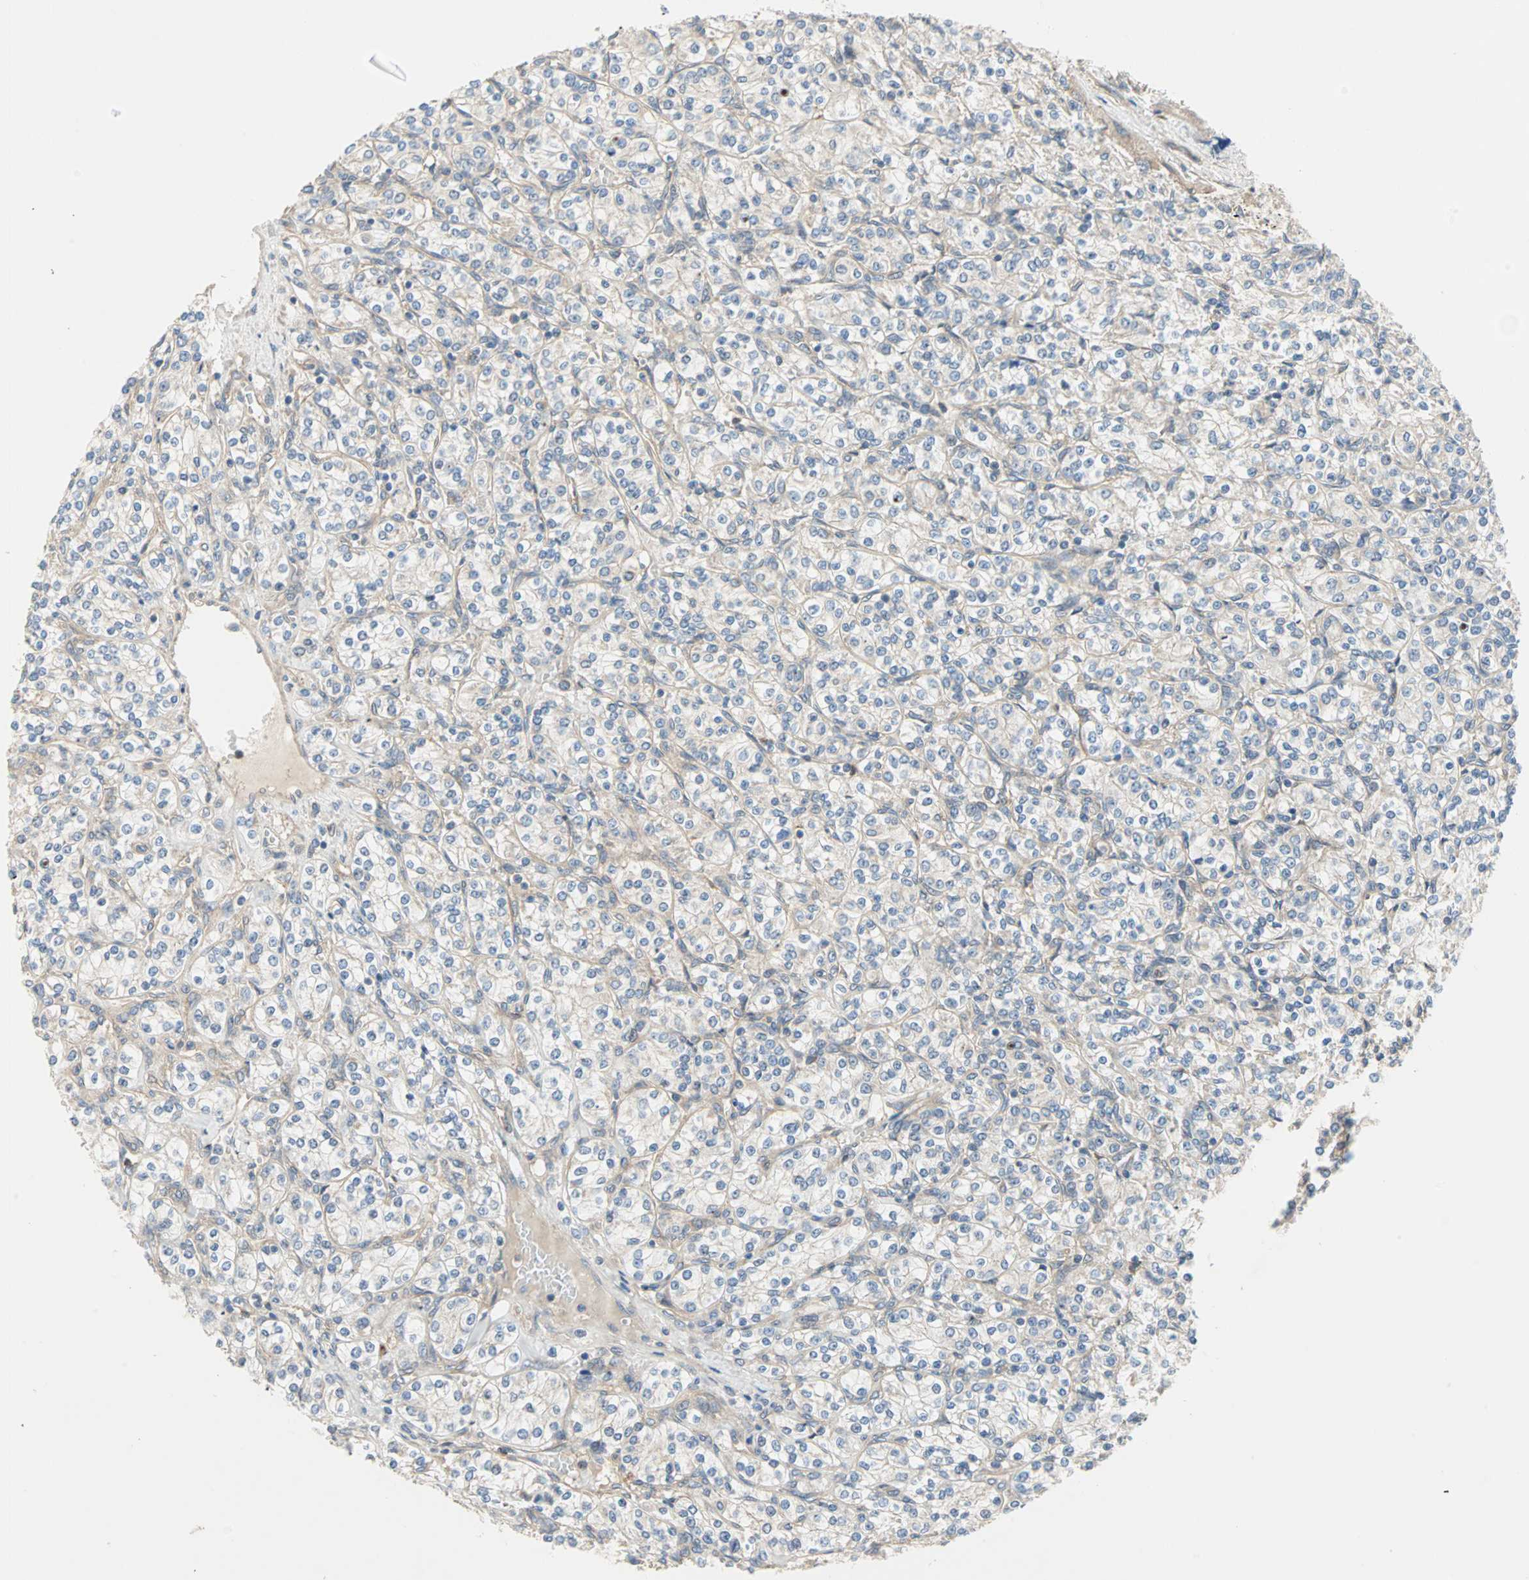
{"staining": {"intensity": "negative", "quantity": "none", "location": "none"}, "tissue": "renal cancer", "cell_type": "Tumor cells", "image_type": "cancer", "snomed": [{"axis": "morphology", "description": "Adenocarcinoma, NOS"}, {"axis": "topography", "description": "Kidney"}], "caption": "Immunohistochemistry image of neoplastic tissue: human renal adenocarcinoma stained with DAB demonstrates no significant protein positivity in tumor cells.", "gene": "PDE8A", "patient": {"sex": "male", "age": 77}}